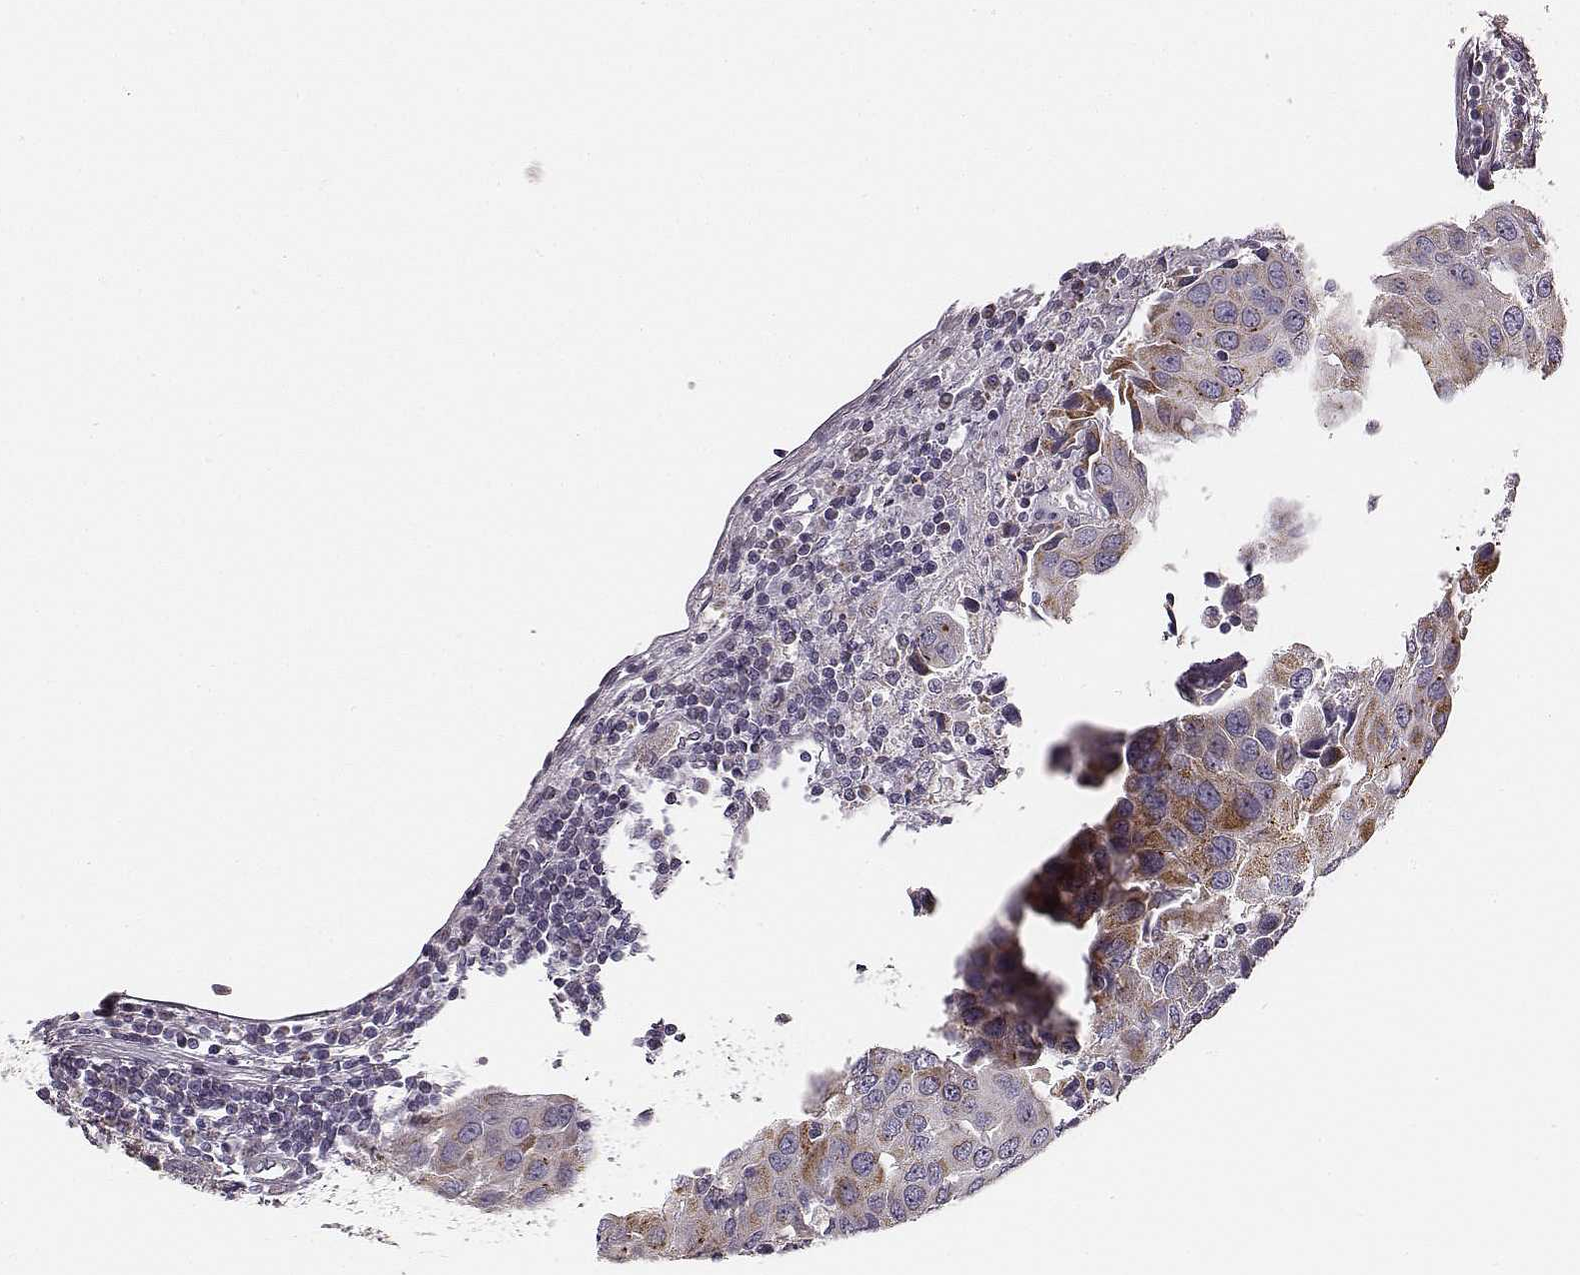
{"staining": {"intensity": "moderate", "quantity": "<25%", "location": "cytoplasmic/membranous"}, "tissue": "urothelial cancer", "cell_type": "Tumor cells", "image_type": "cancer", "snomed": [{"axis": "morphology", "description": "Urothelial carcinoma, High grade"}, {"axis": "topography", "description": "Urinary bladder"}], "caption": "DAB (3,3'-diaminobenzidine) immunohistochemical staining of human urothelial carcinoma (high-grade) displays moderate cytoplasmic/membranous protein expression in approximately <25% of tumor cells.", "gene": "UBL4B", "patient": {"sex": "female", "age": 85}}